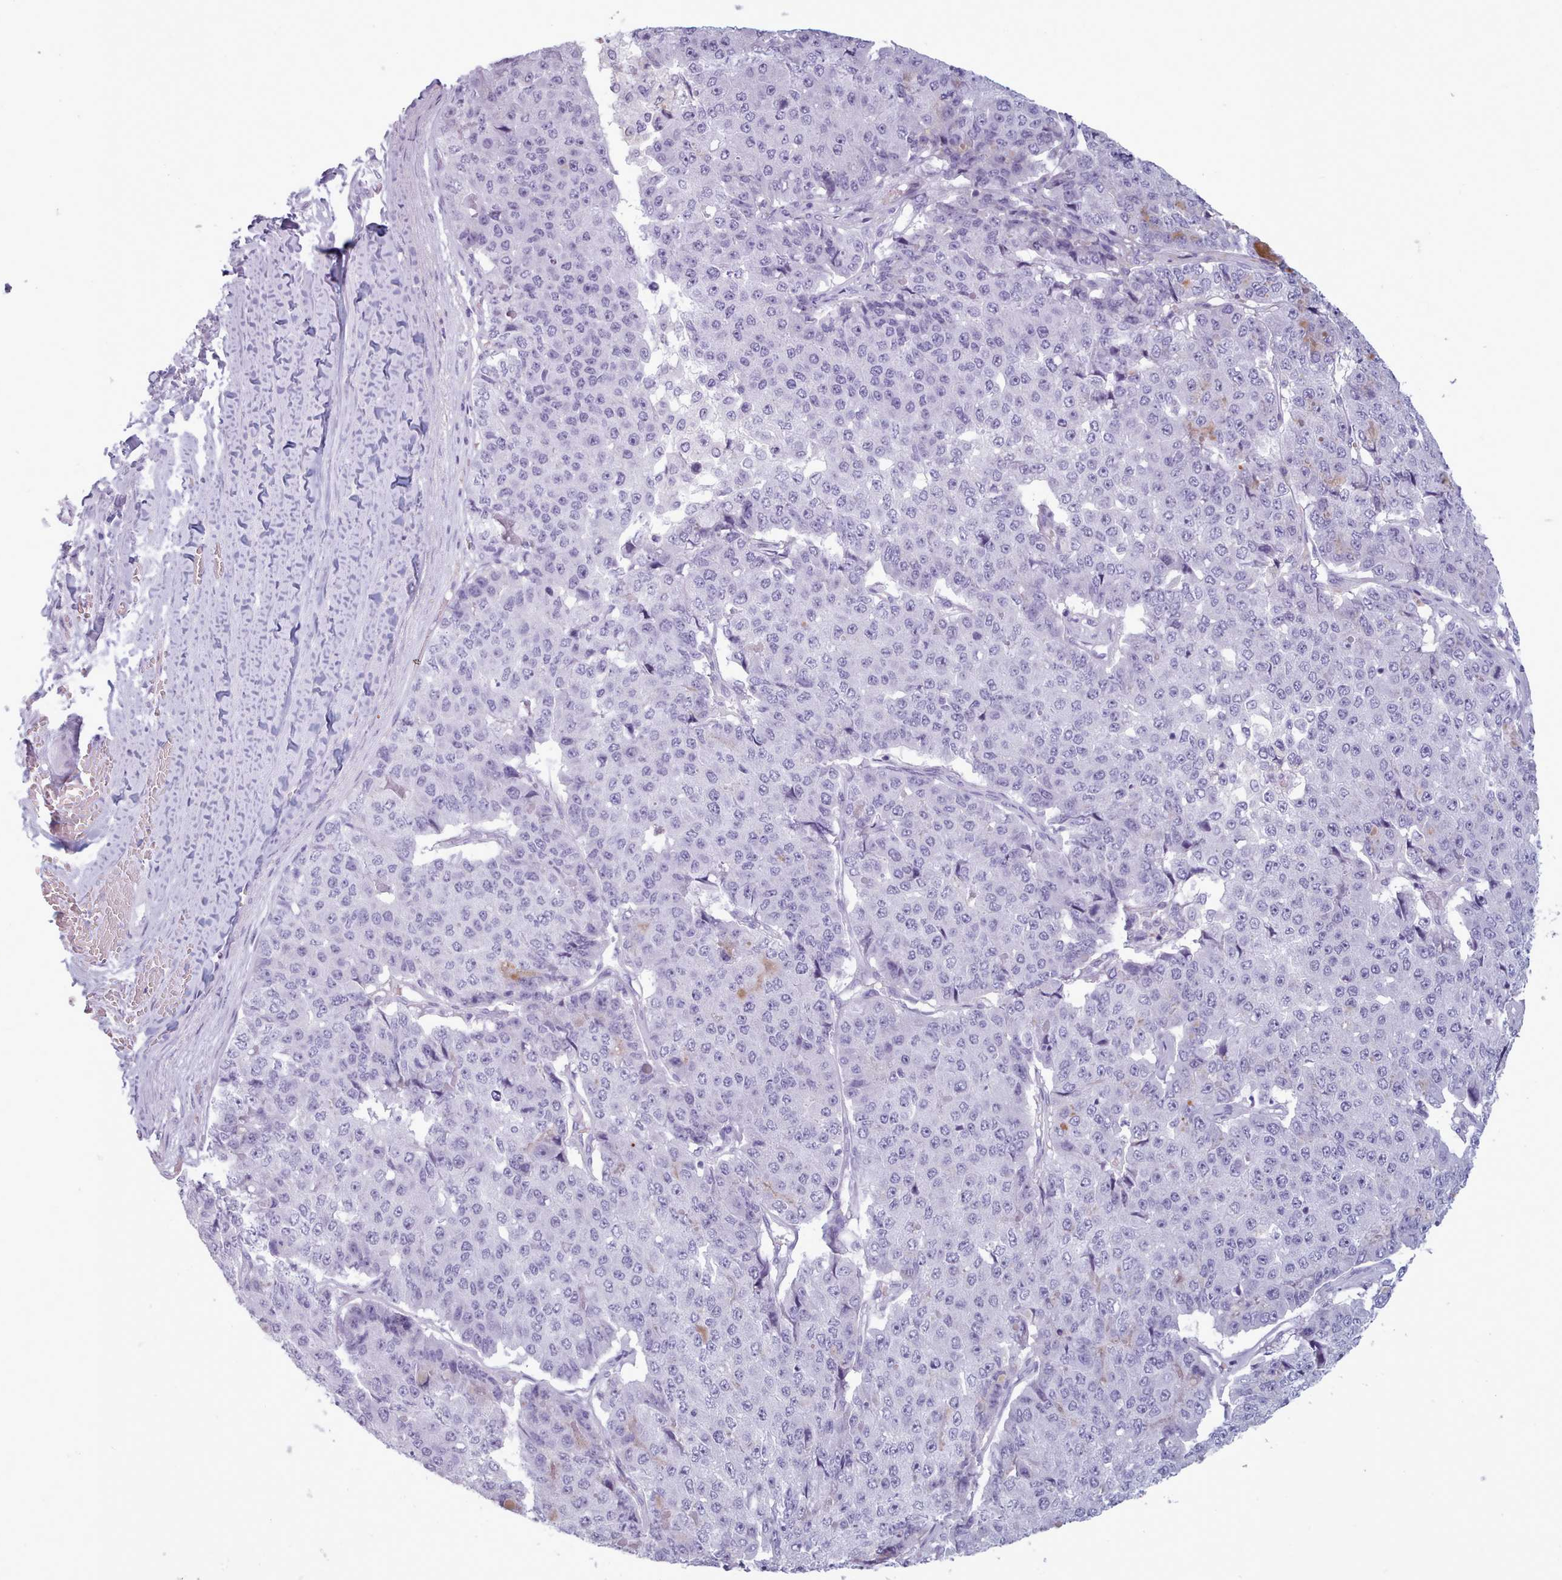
{"staining": {"intensity": "moderate", "quantity": "<25%", "location": "cytoplasmic/membranous"}, "tissue": "pancreatic cancer", "cell_type": "Tumor cells", "image_type": "cancer", "snomed": [{"axis": "morphology", "description": "Adenocarcinoma, NOS"}, {"axis": "topography", "description": "Pancreas"}], "caption": "This image reveals immunohistochemistry staining of human pancreatic cancer, with low moderate cytoplasmic/membranous staining in about <25% of tumor cells.", "gene": "ZNF43", "patient": {"sex": "male", "age": 50}}